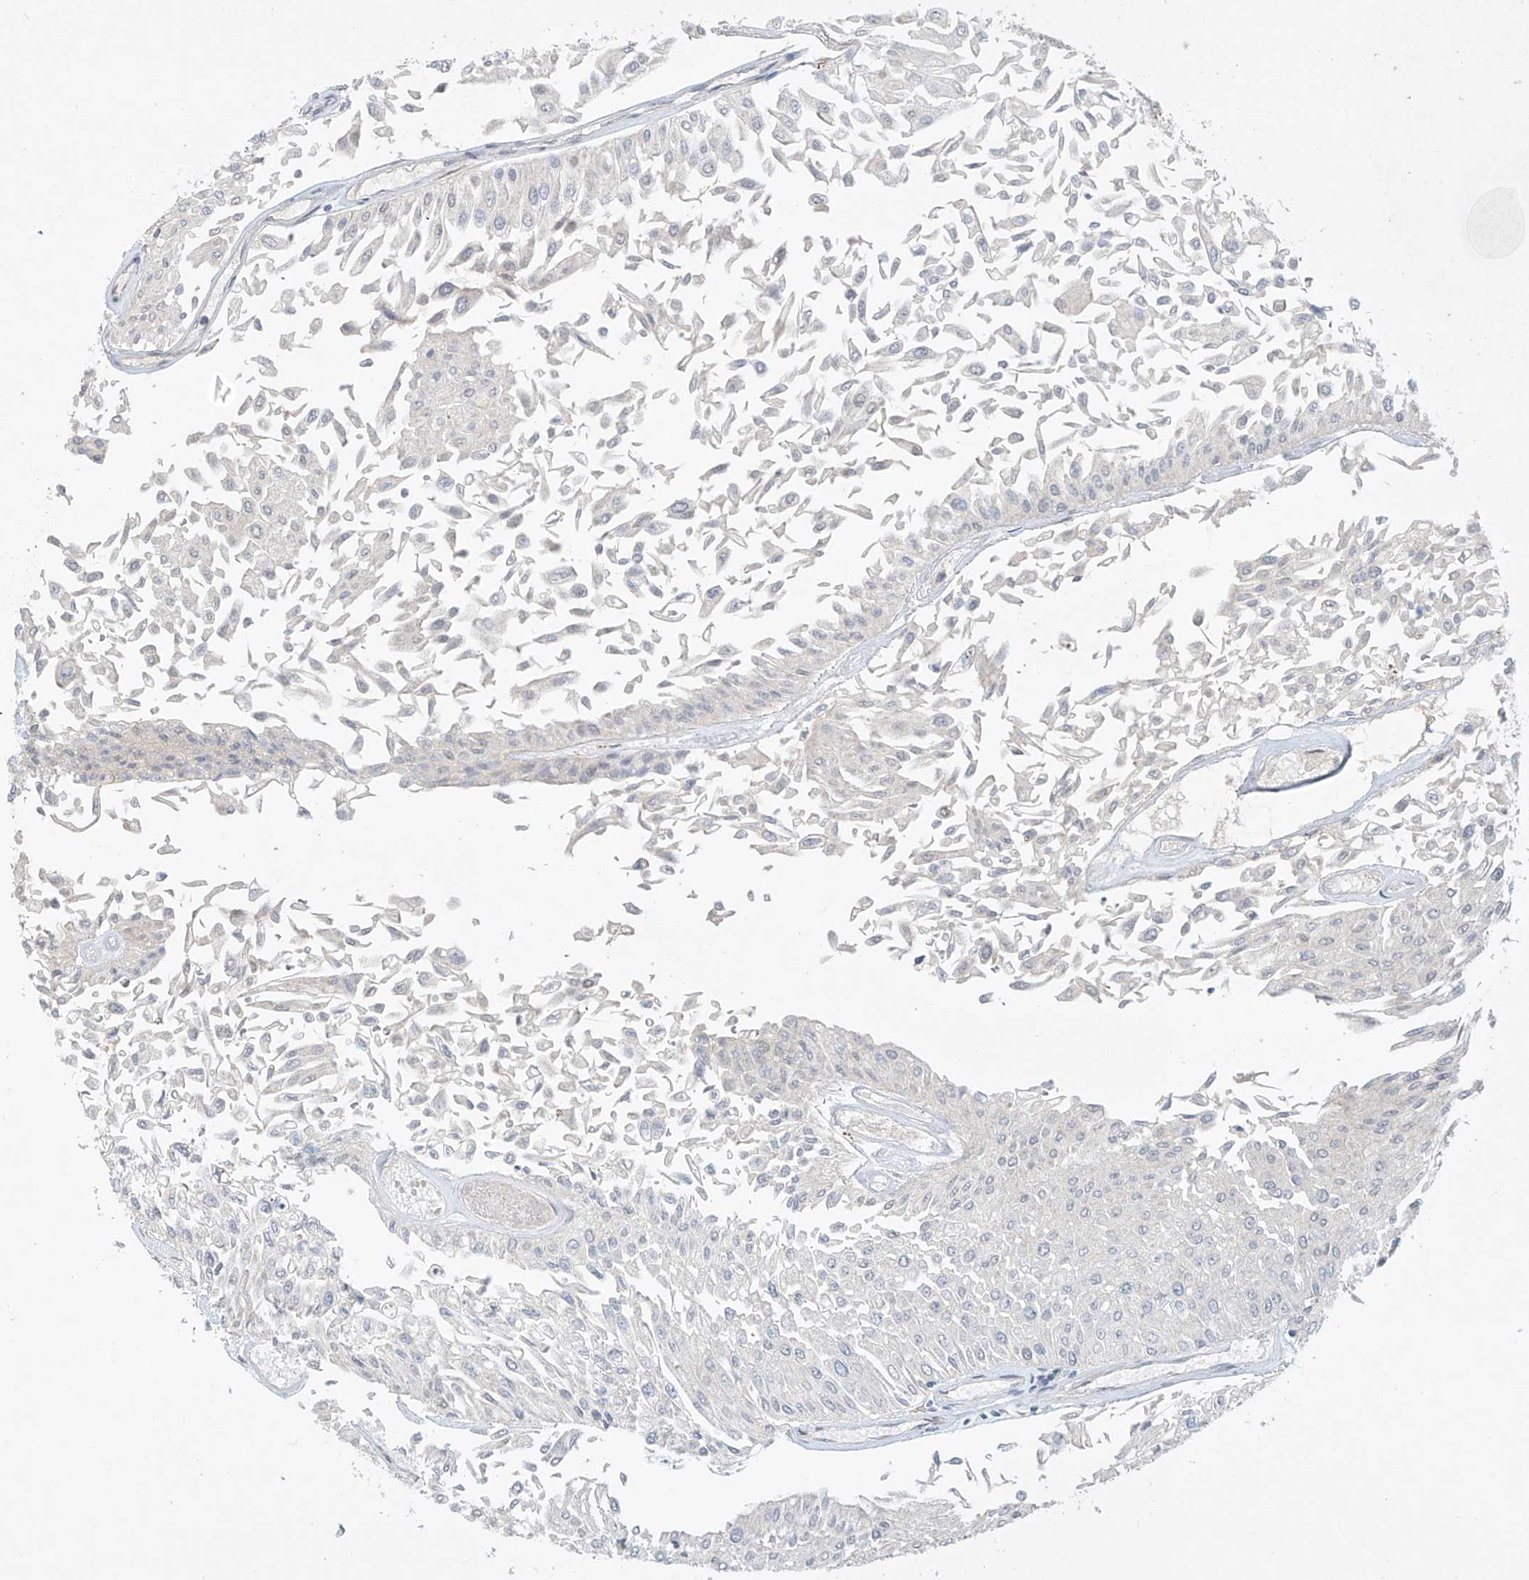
{"staining": {"intensity": "negative", "quantity": "none", "location": "none"}, "tissue": "urothelial cancer", "cell_type": "Tumor cells", "image_type": "cancer", "snomed": [{"axis": "morphology", "description": "Urothelial carcinoma, Low grade"}, {"axis": "topography", "description": "Urinary bladder"}], "caption": "This is a image of immunohistochemistry staining of urothelial cancer, which shows no staining in tumor cells.", "gene": "TASP1", "patient": {"sex": "male", "age": 67}}